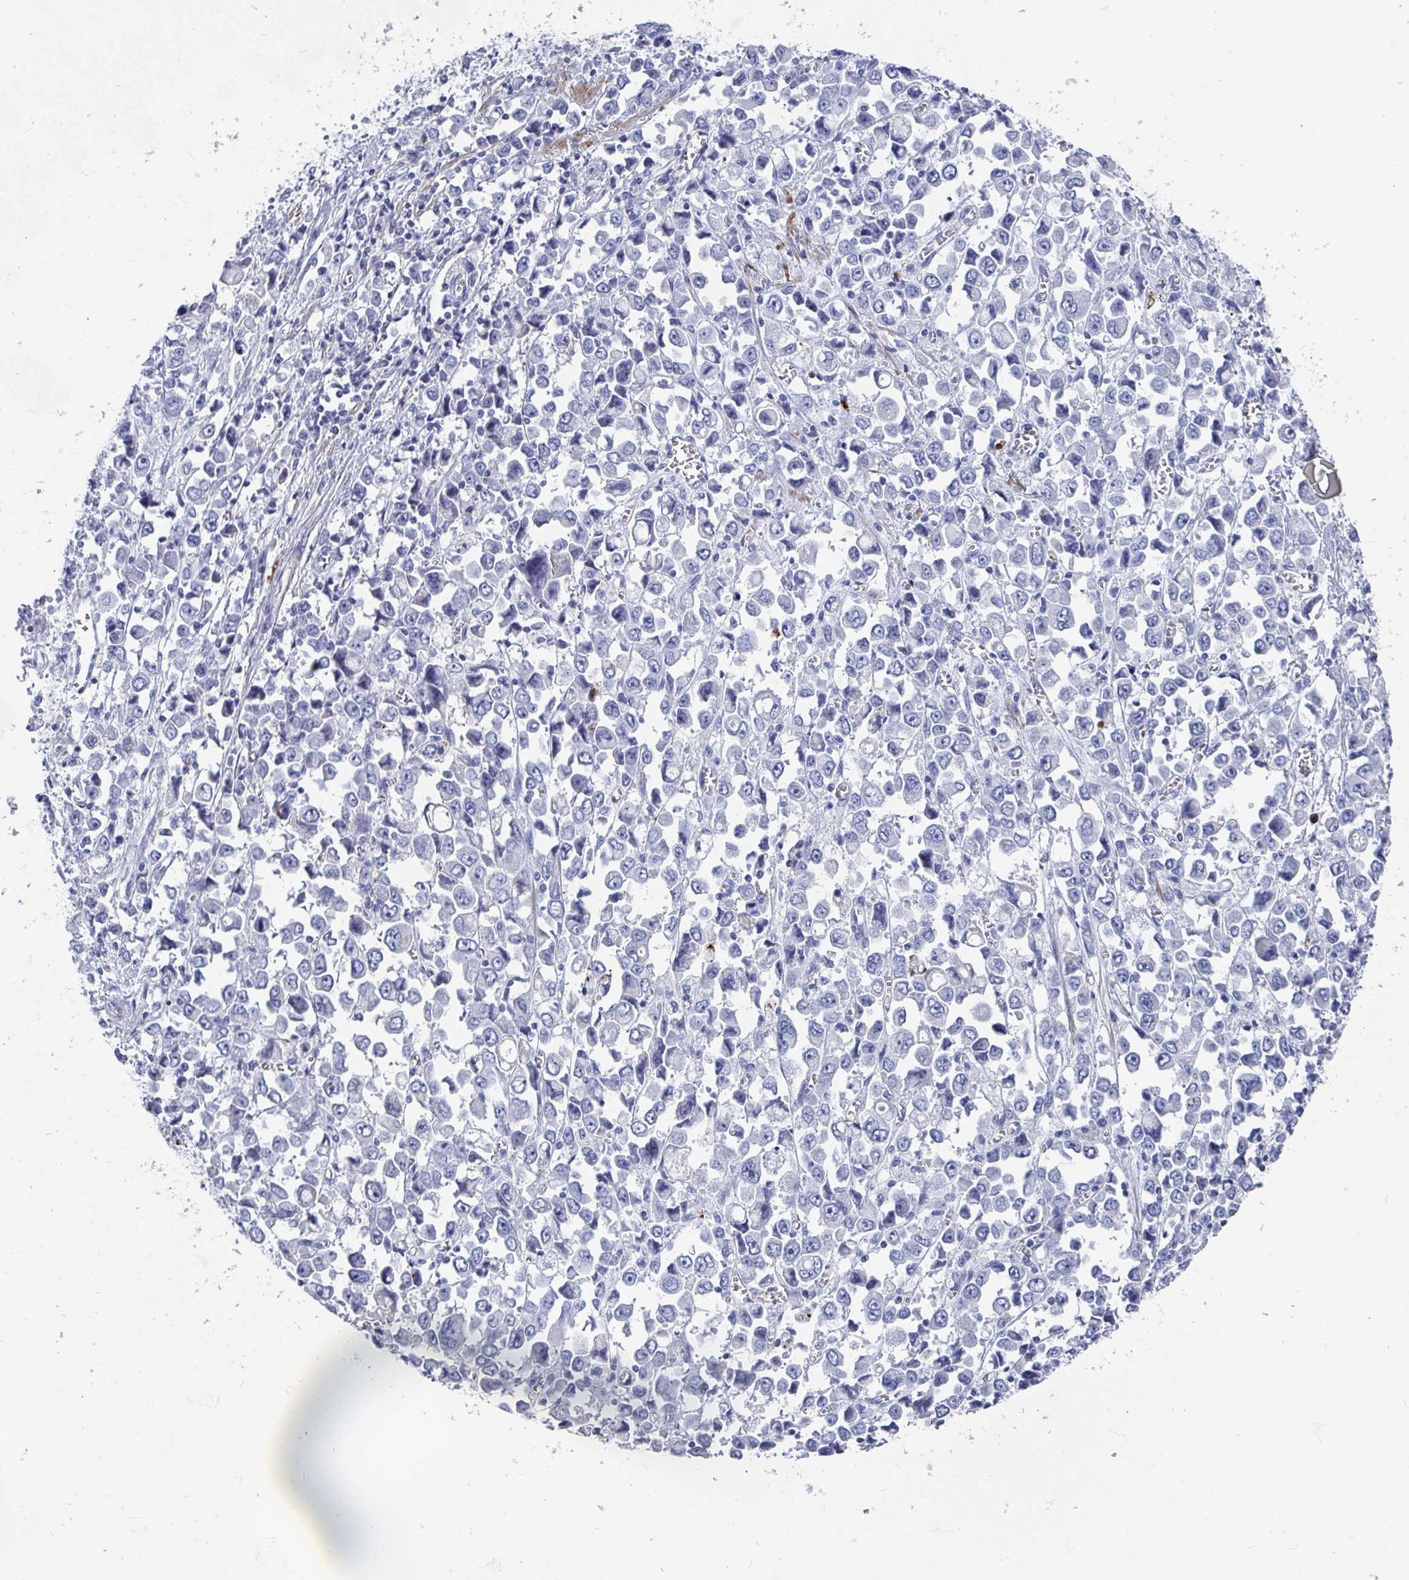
{"staining": {"intensity": "negative", "quantity": "none", "location": "none"}, "tissue": "stomach cancer", "cell_type": "Tumor cells", "image_type": "cancer", "snomed": [{"axis": "morphology", "description": "Adenocarcinoma, NOS"}, {"axis": "topography", "description": "Stomach, upper"}], "caption": "DAB (3,3'-diaminobenzidine) immunohistochemical staining of human adenocarcinoma (stomach) shows no significant positivity in tumor cells. (DAB (3,3'-diaminobenzidine) immunohistochemistry, high magnification).", "gene": "ZFP82", "patient": {"sex": "male", "age": 70}}